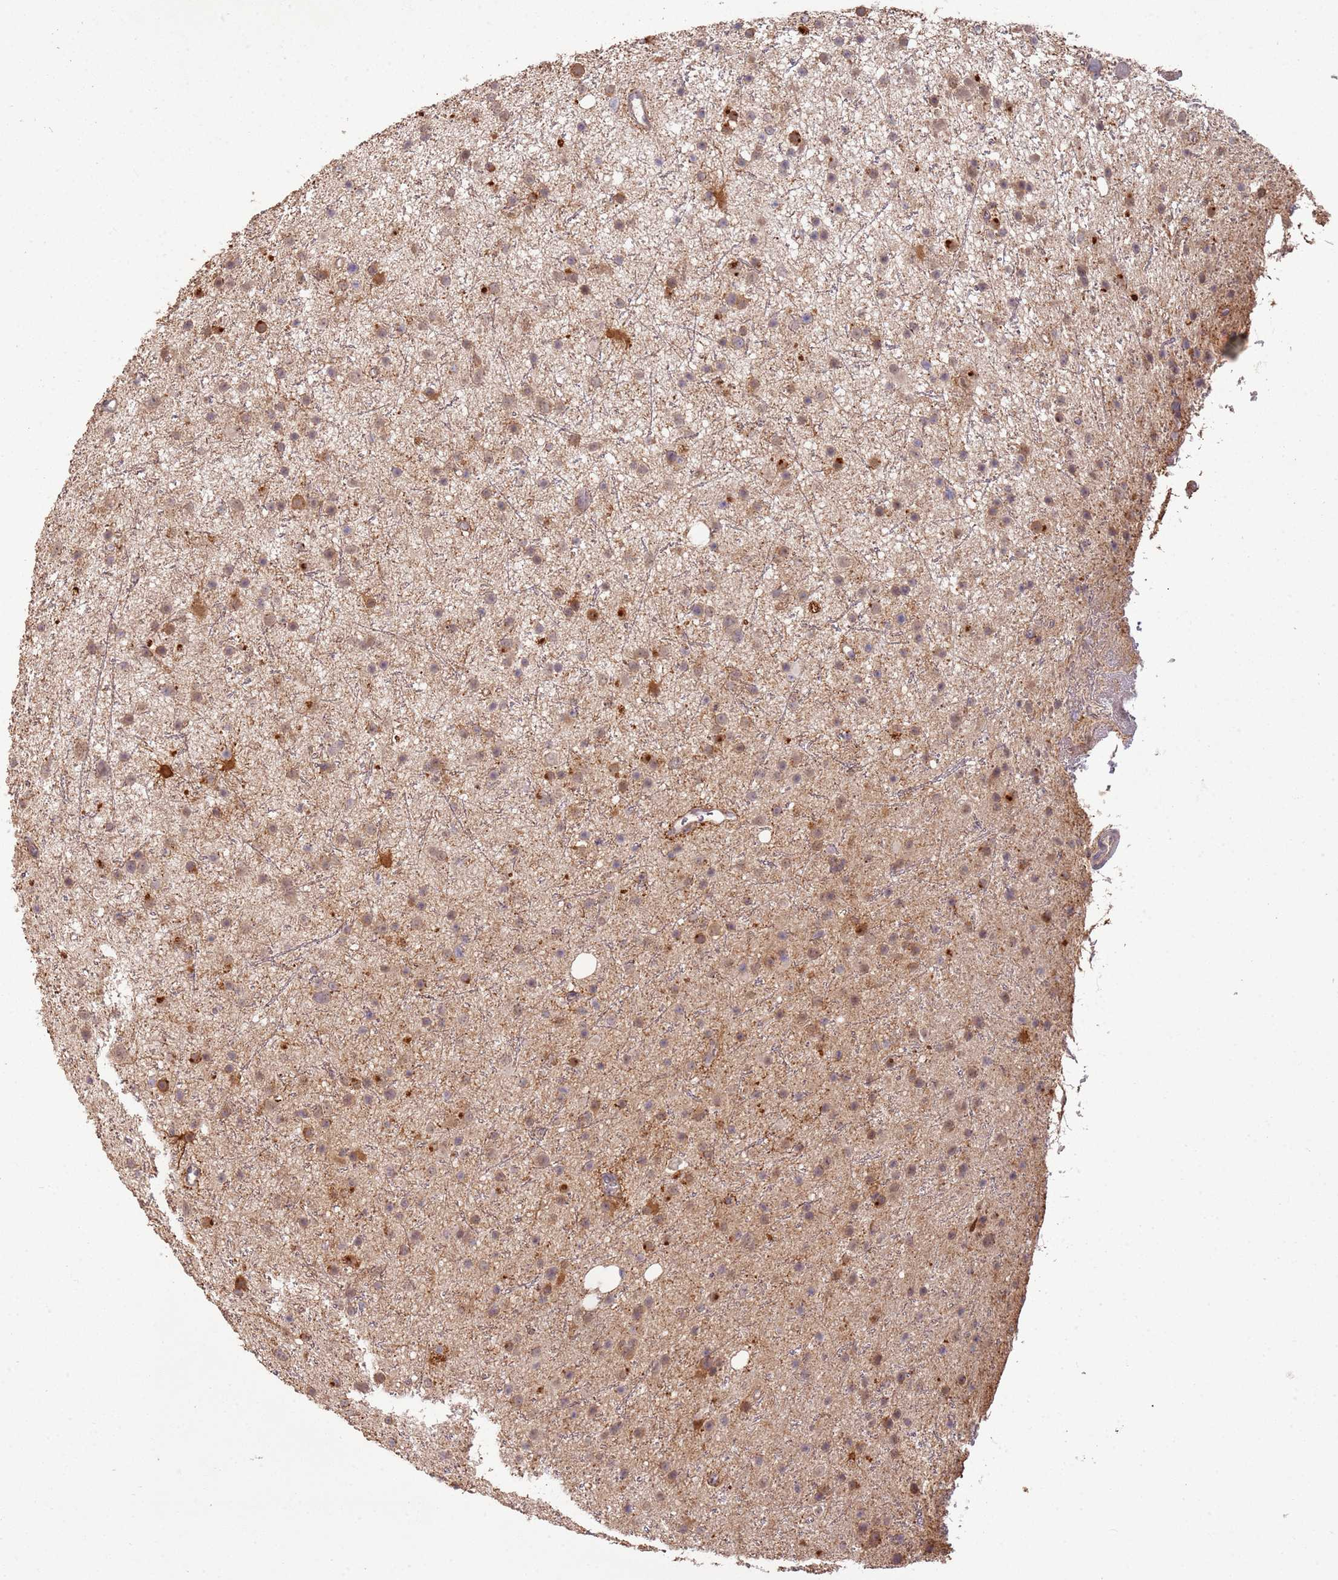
{"staining": {"intensity": "weak", "quantity": "25%-75%", "location": "cytoplasmic/membranous"}, "tissue": "glioma", "cell_type": "Tumor cells", "image_type": "cancer", "snomed": [{"axis": "morphology", "description": "Glioma, malignant, Low grade"}, {"axis": "topography", "description": "Cerebral cortex"}], "caption": "A brown stain shows weak cytoplasmic/membranous expression of a protein in human low-grade glioma (malignant) tumor cells.", "gene": "MPEG1", "patient": {"sex": "female", "age": 39}}